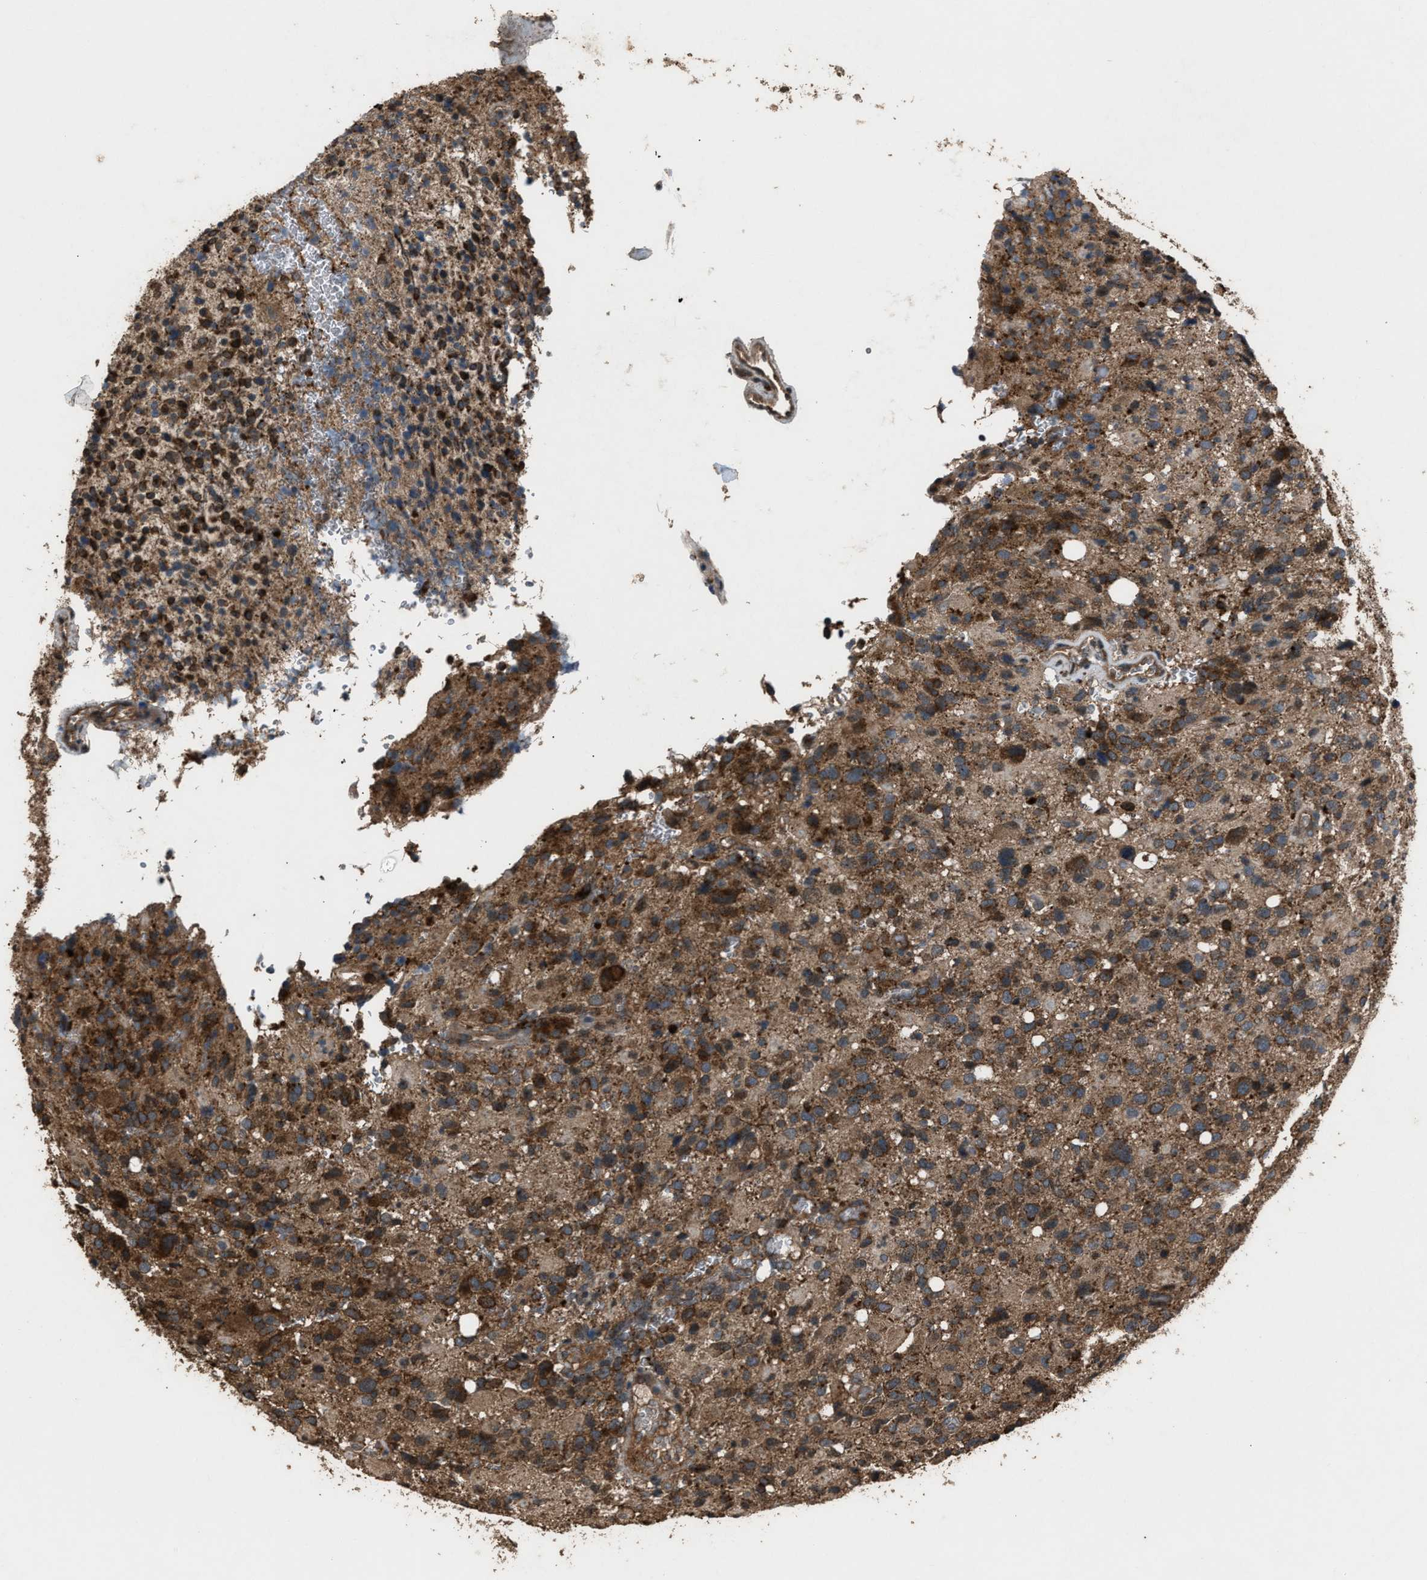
{"staining": {"intensity": "strong", "quantity": ">75%", "location": "cytoplasmic/membranous"}, "tissue": "glioma", "cell_type": "Tumor cells", "image_type": "cancer", "snomed": [{"axis": "morphology", "description": "Glioma, malignant, High grade"}, {"axis": "topography", "description": "Brain"}], "caption": "There is high levels of strong cytoplasmic/membranous expression in tumor cells of glioma, as demonstrated by immunohistochemical staining (brown color).", "gene": "PSMD1", "patient": {"sex": "male", "age": 48}}